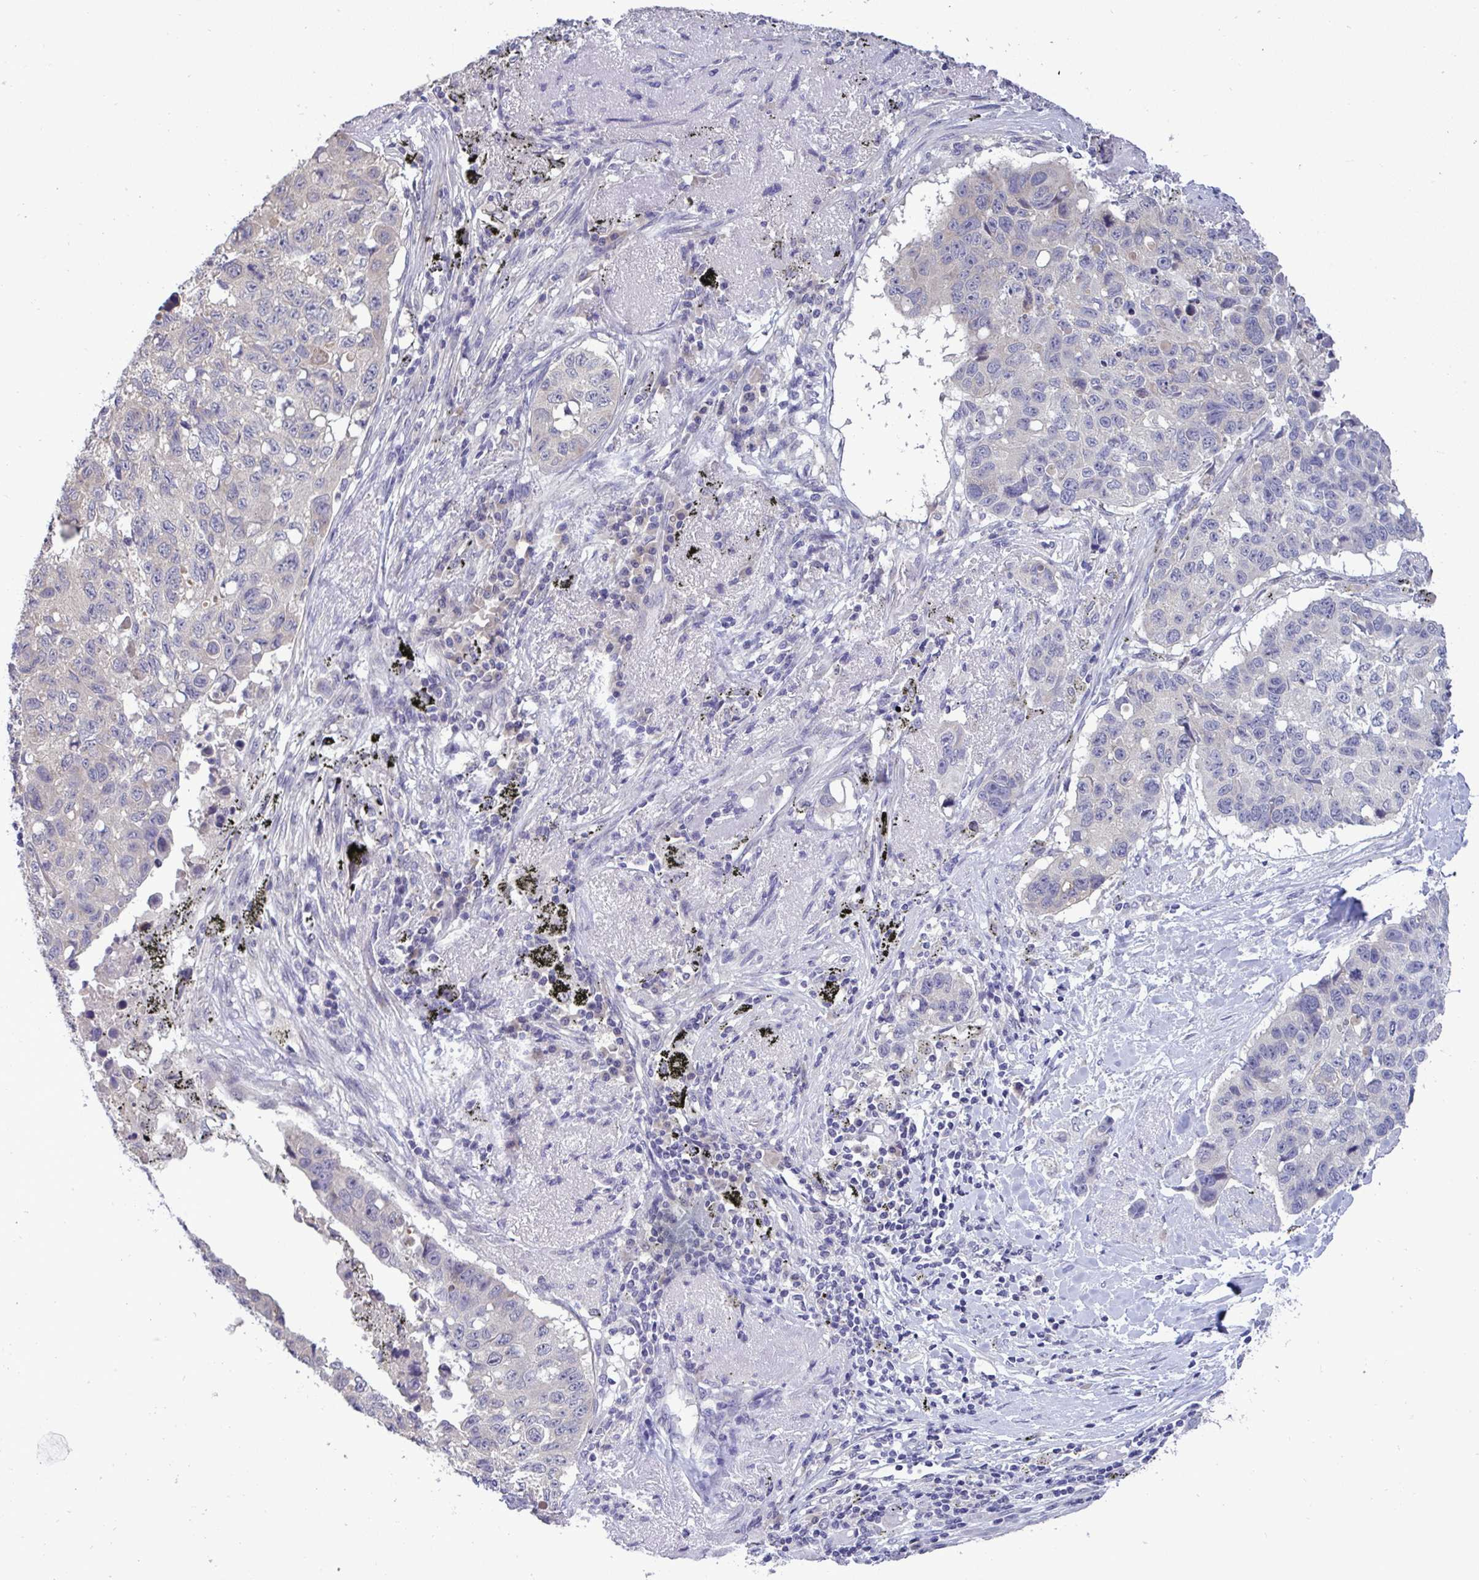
{"staining": {"intensity": "negative", "quantity": "none", "location": "none"}, "tissue": "lung cancer", "cell_type": "Tumor cells", "image_type": "cancer", "snomed": [{"axis": "morphology", "description": "Squamous cell carcinoma, NOS"}, {"axis": "topography", "description": "Lung"}], "caption": "Protein analysis of lung cancer (squamous cell carcinoma) exhibits no significant expression in tumor cells. (DAB (3,3'-diaminobenzidine) IHC with hematoxylin counter stain).", "gene": "TMEM41A", "patient": {"sex": "male", "age": 60}}